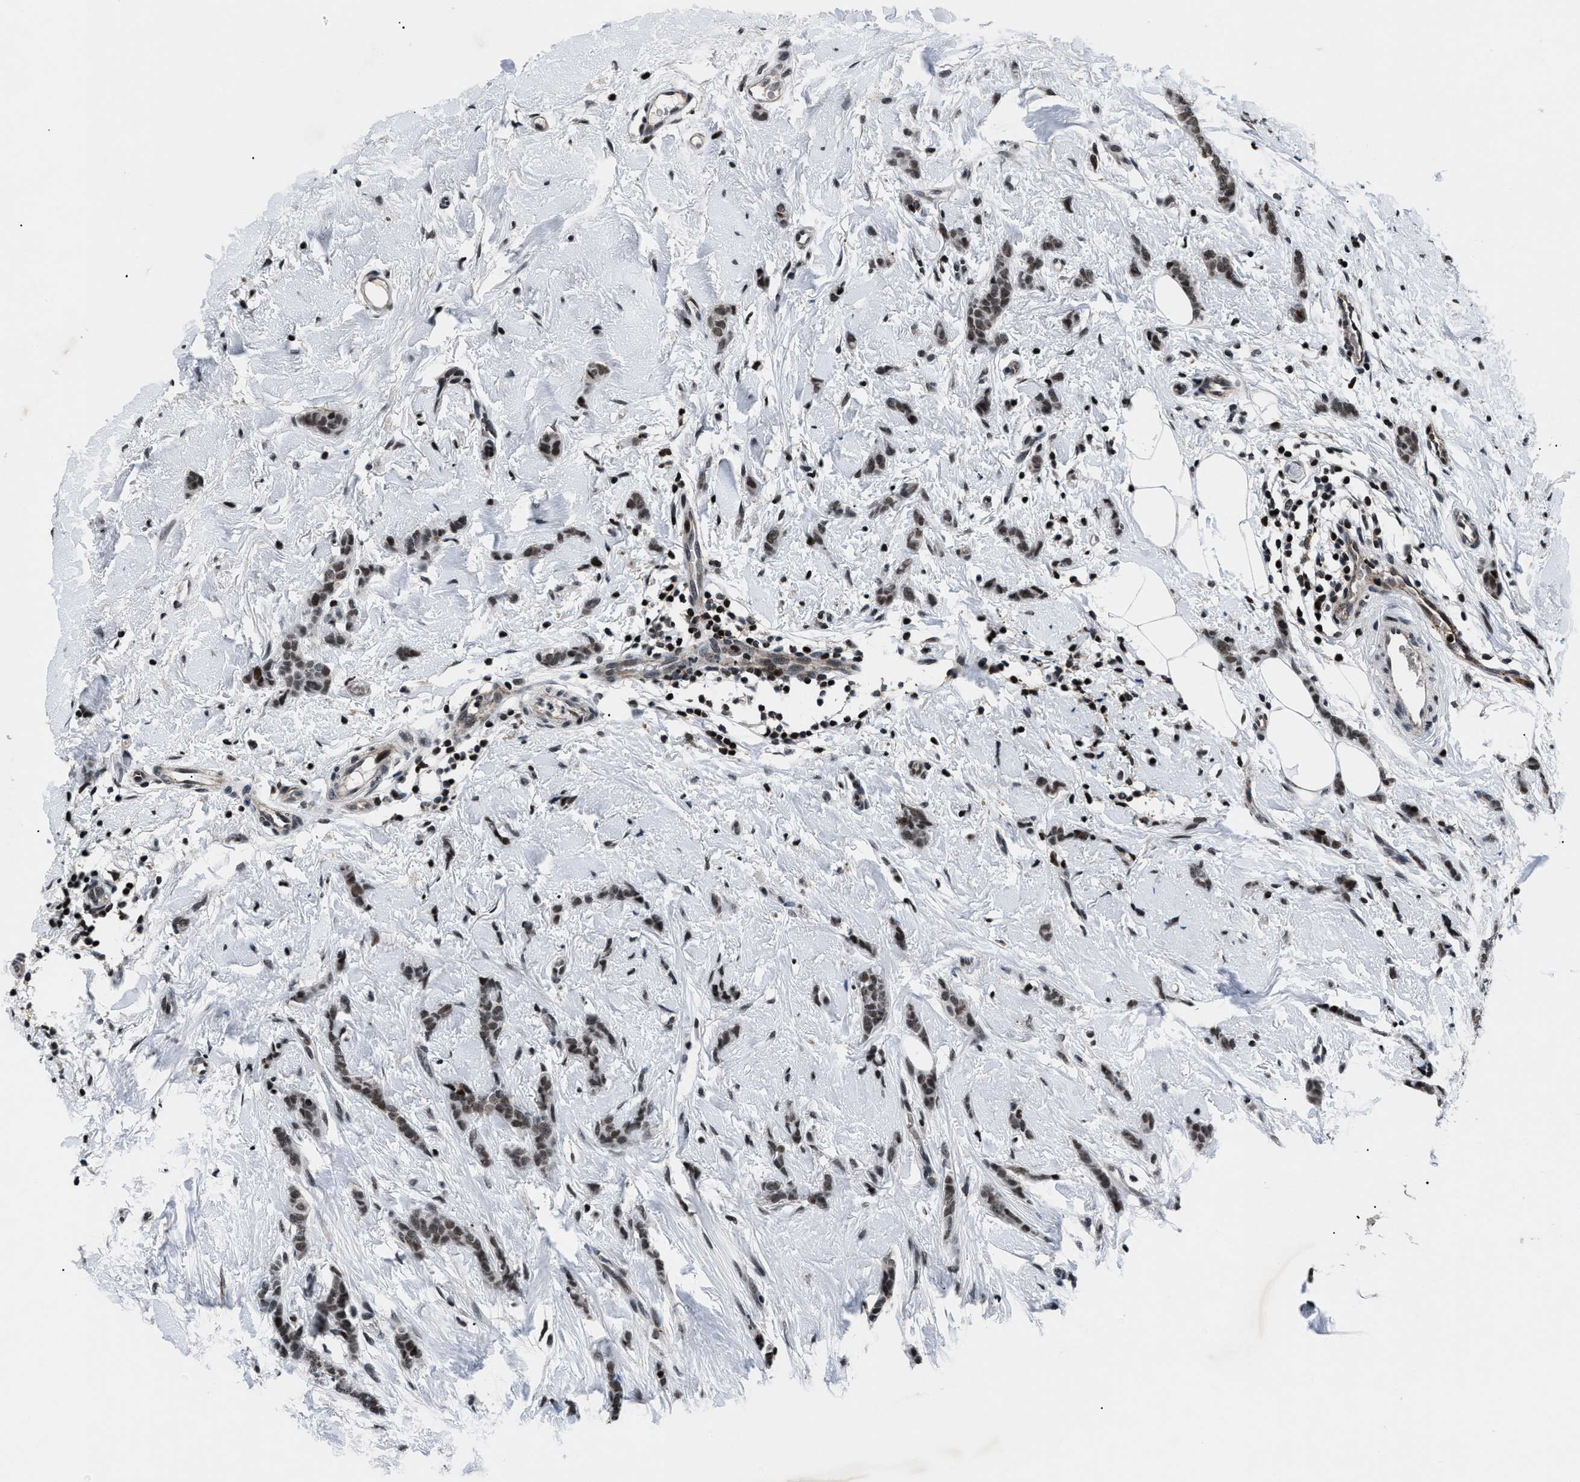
{"staining": {"intensity": "strong", "quantity": ">75%", "location": "nuclear"}, "tissue": "breast cancer", "cell_type": "Tumor cells", "image_type": "cancer", "snomed": [{"axis": "morphology", "description": "Lobular carcinoma"}, {"axis": "topography", "description": "Skin"}, {"axis": "topography", "description": "Breast"}], "caption": "Protein expression analysis of breast cancer (lobular carcinoma) displays strong nuclear staining in about >75% of tumor cells.", "gene": "SMARCB1", "patient": {"sex": "female", "age": 46}}